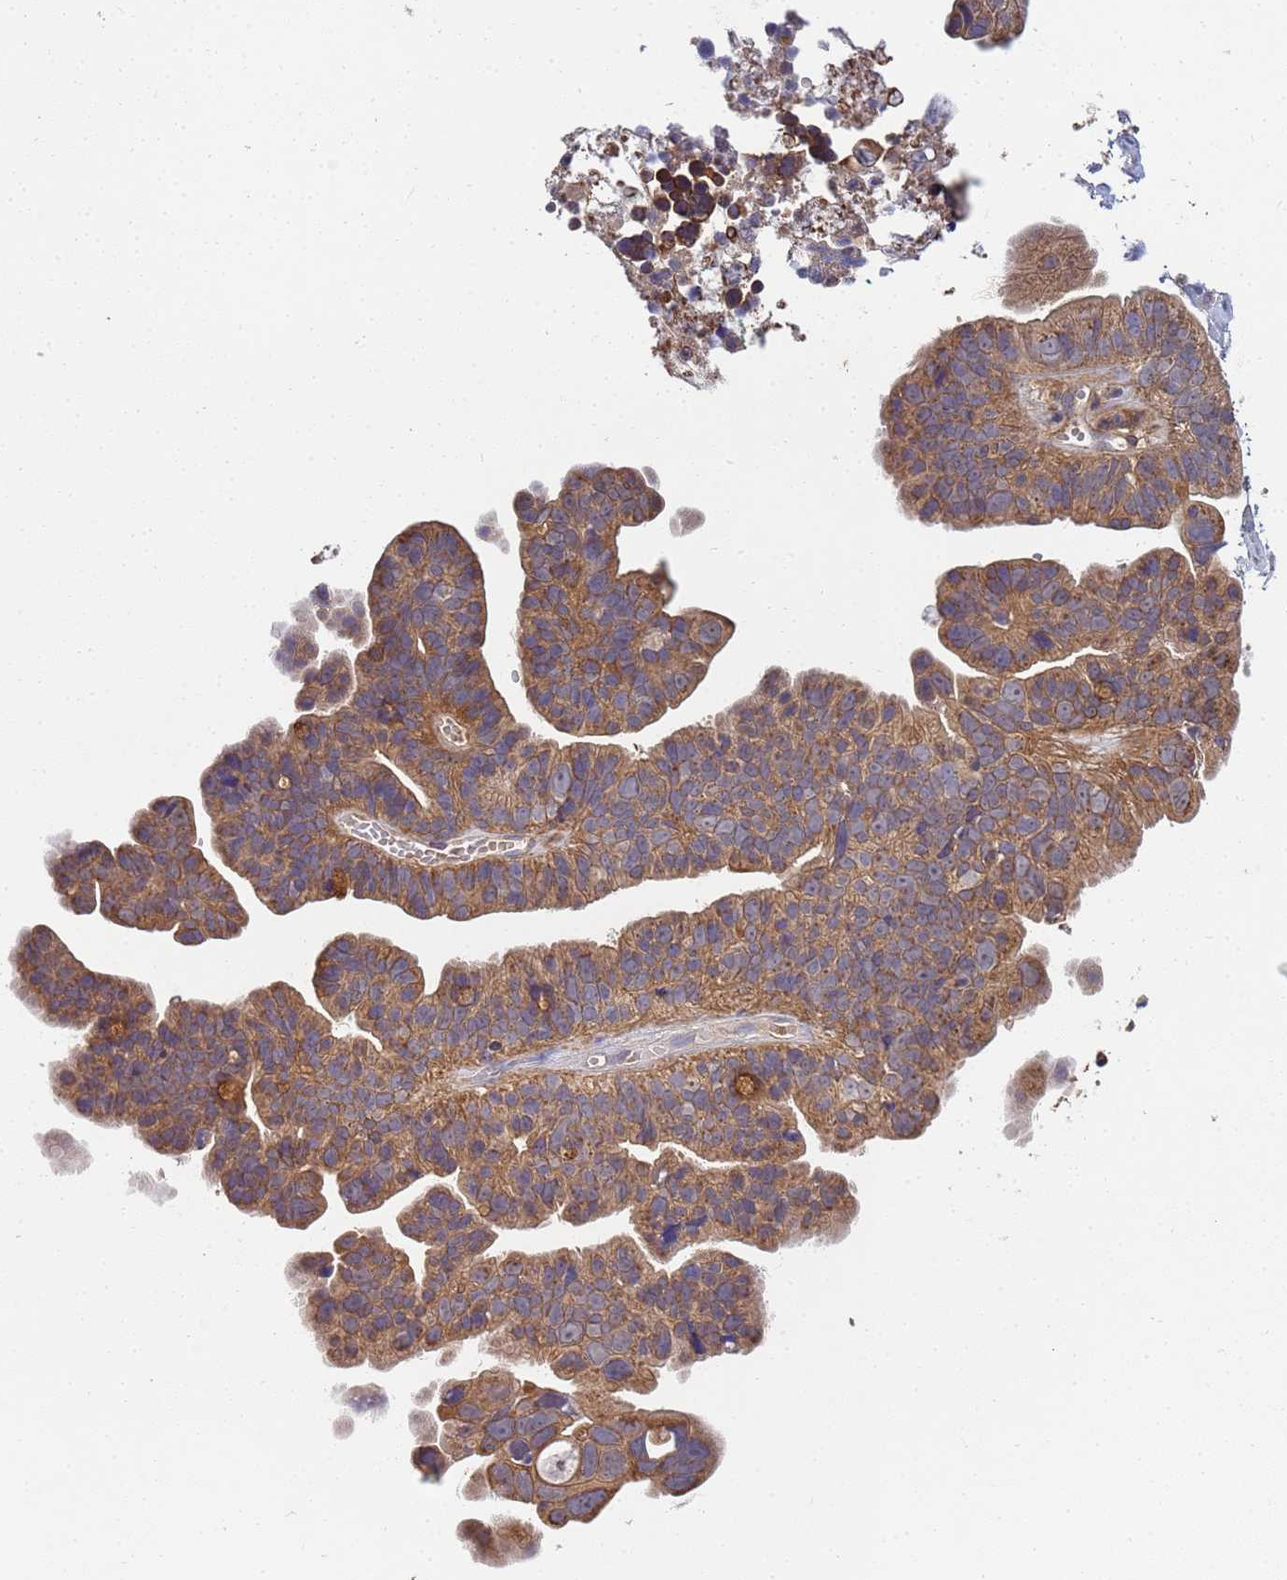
{"staining": {"intensity": "moderate", "quantity": ">75%", "location": "cytoplasmic/membranous"}, "tissue": "ovarian cancer", "cell_type": "Tumor cells", "image_type": "cancer", "snomed": [{"axis": "morphology", "description": "Cystadenocarcinoma, serous, NOS"}, {"axis": "topography", "description": "Ovary"}], "caption": "Ovarian serous cystadenocarcinoma stained for a protein (brown) shows moderate cytoplasmic/membranous positive positivity in approximately >75% of tumor cells.", "gene": "C5orf34", "patient": {"sex": "female", "age": 56}}